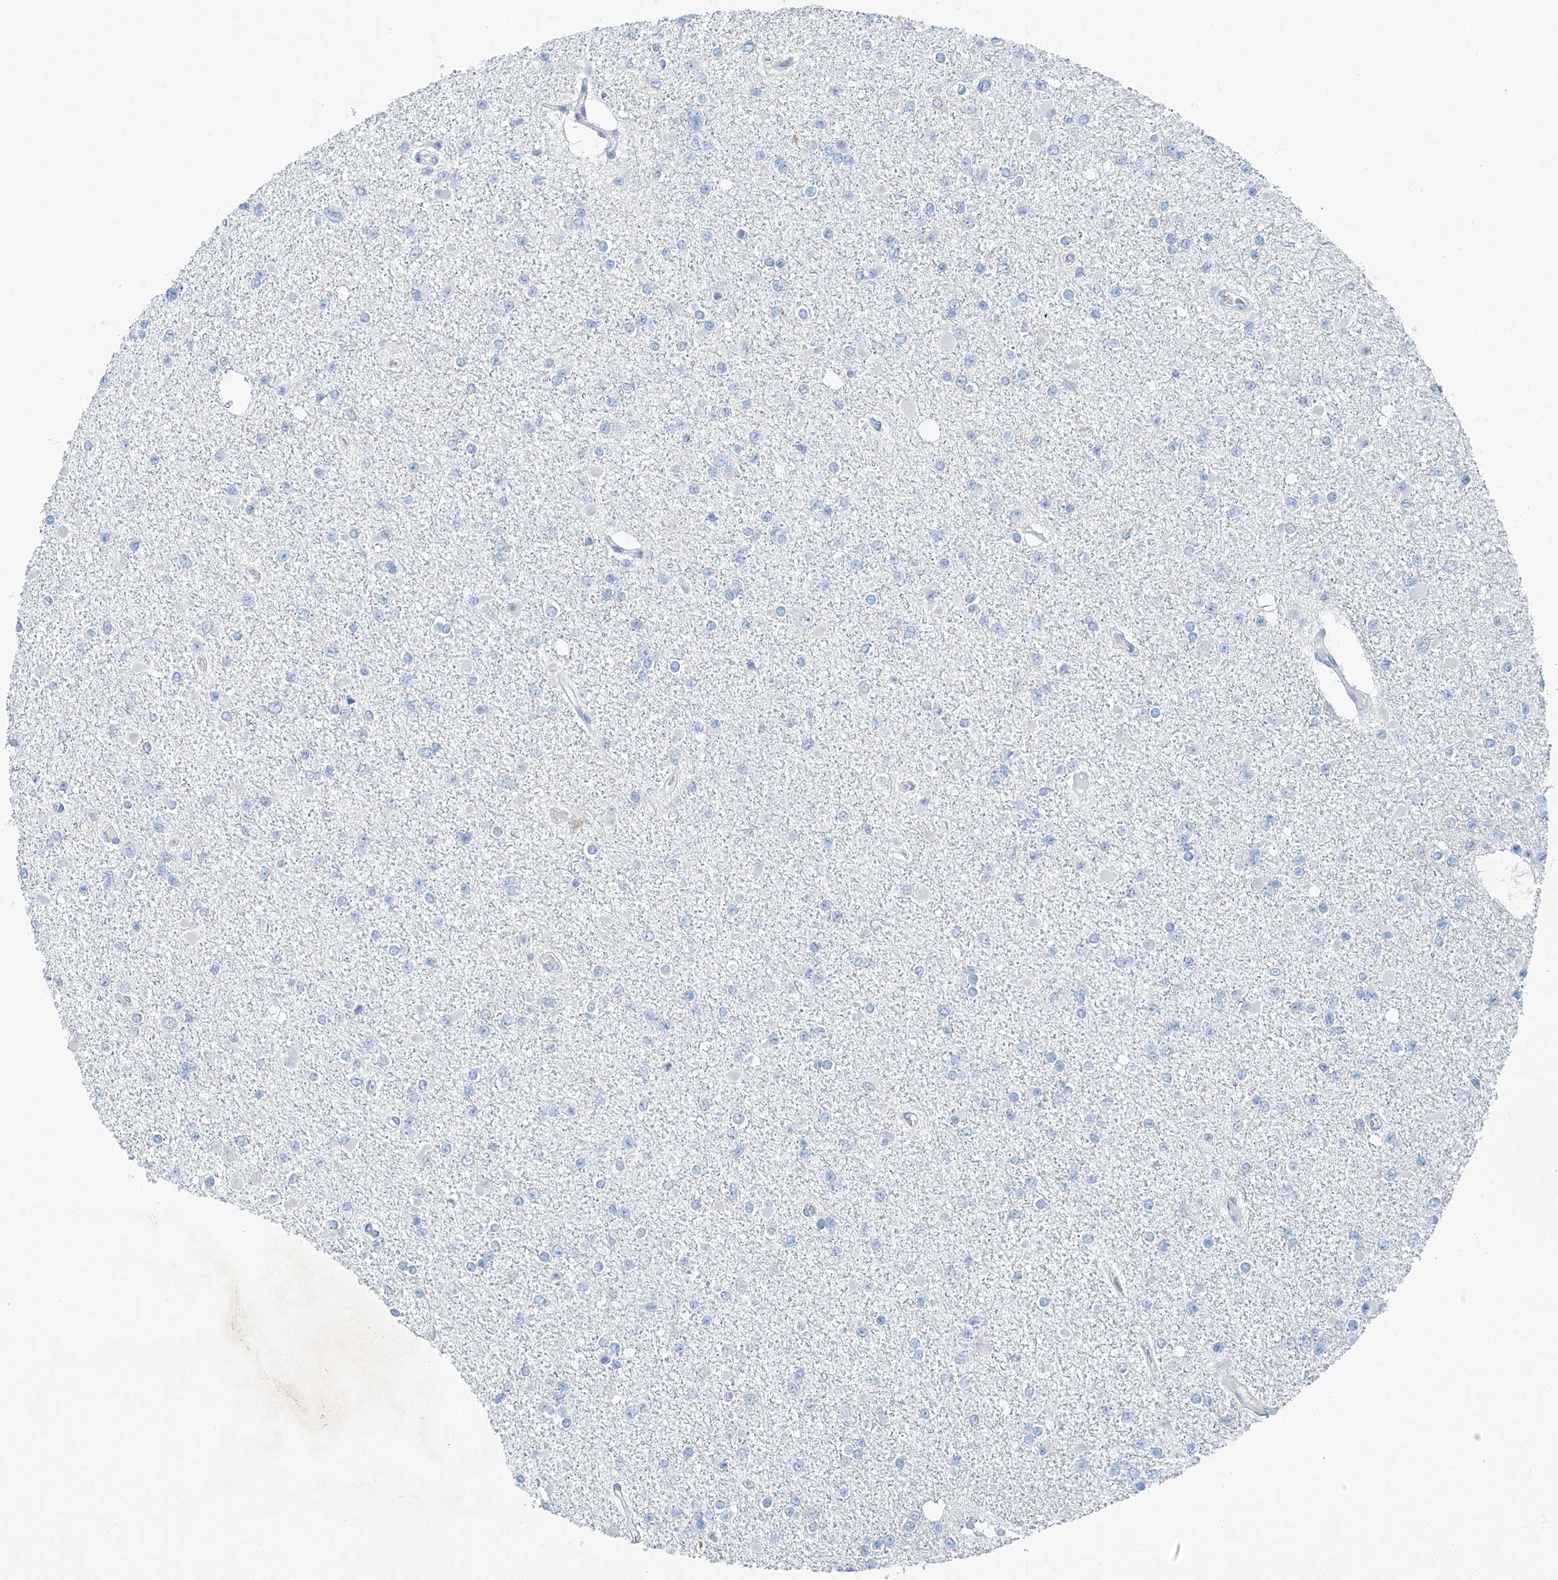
{"staining": {"intensity": "negative", "quantity": "none", "location": "none"}, "tissue": "glioma", "cell_type": "Tumor cells", "image_type": "cancer", "snomed": [{"axis": "morphology", "description": "Glioma, malignant, Low grade"}, {"axis": "topography", "description": "Brain"}], "caption": "High power microscopy photomicrograph of an immunohistochemistry micrograph of low-grade glioma (malignant), revealing no significant staining in tumor cells.", "gene": "C1orf87", "patient": {"sex": "female", "age": 22}}